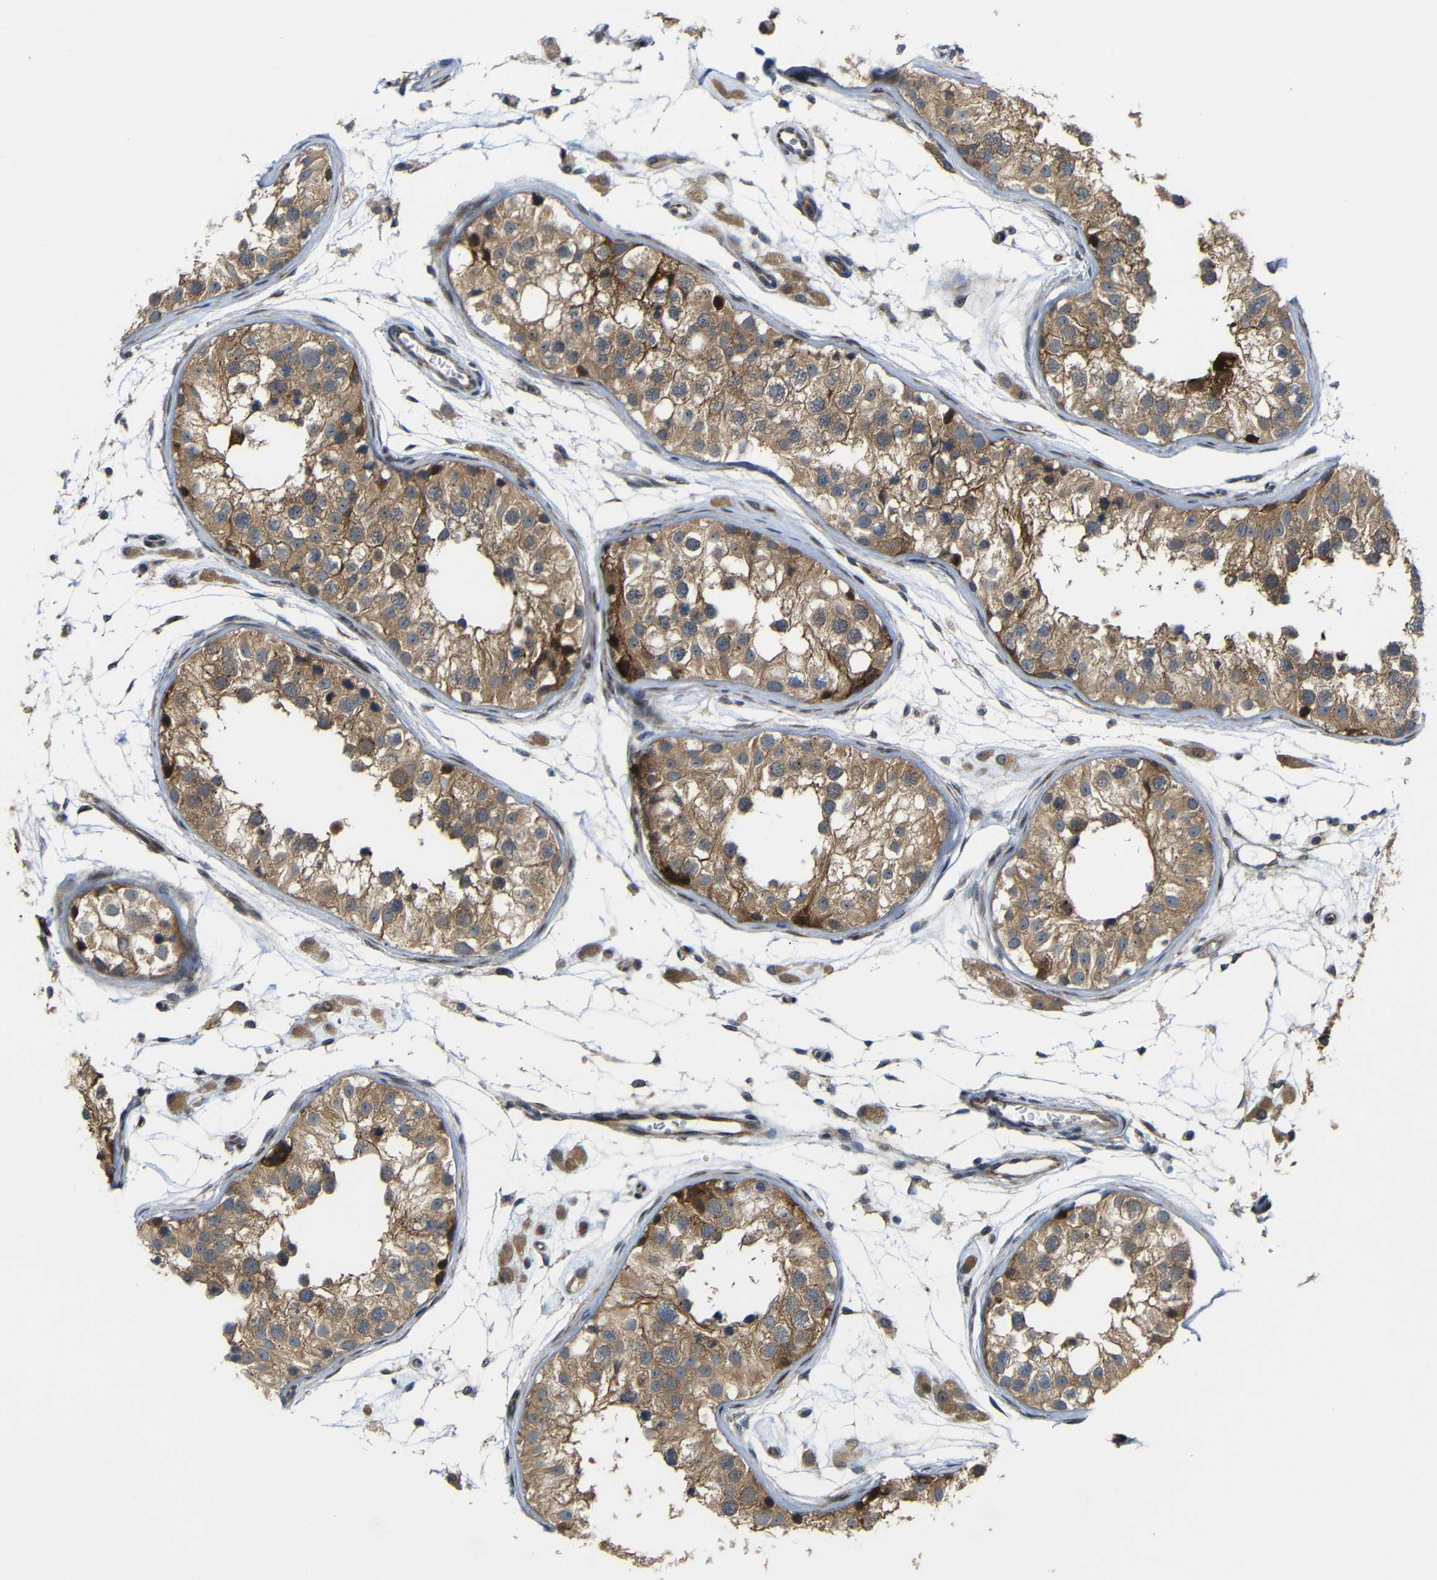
{"staining": {"intensity": "moderate", "quantity": ">75%", "location": "cytoplasmic/membranous"}, "tissue": "testis", "cell_type": "Cells in seminiferous ducts", "image_type": "normal", "snomed": [{"axis": "morphology", "description": "Normal tissue, NOS"}, {"axis": "morphology", "description": "Adenocarcinoma, metastatic, NOS"}, {"axis": "topography", "description": "Testis"}], "caption": "Immunohistochemical staining of normal human testis demonstrates moderate cytoplasmic/membranous protein positivity in approximately >75% of cells in seminiferous ducts. The protein of interest is stained brown, and the nuclei are stained in blue (DAB (3,3'-diaminobenzidine) IHC with brightfield microscopy, high magnification).", "gene": "P3H2", "patient": {"sex": "male", "age": 26}}